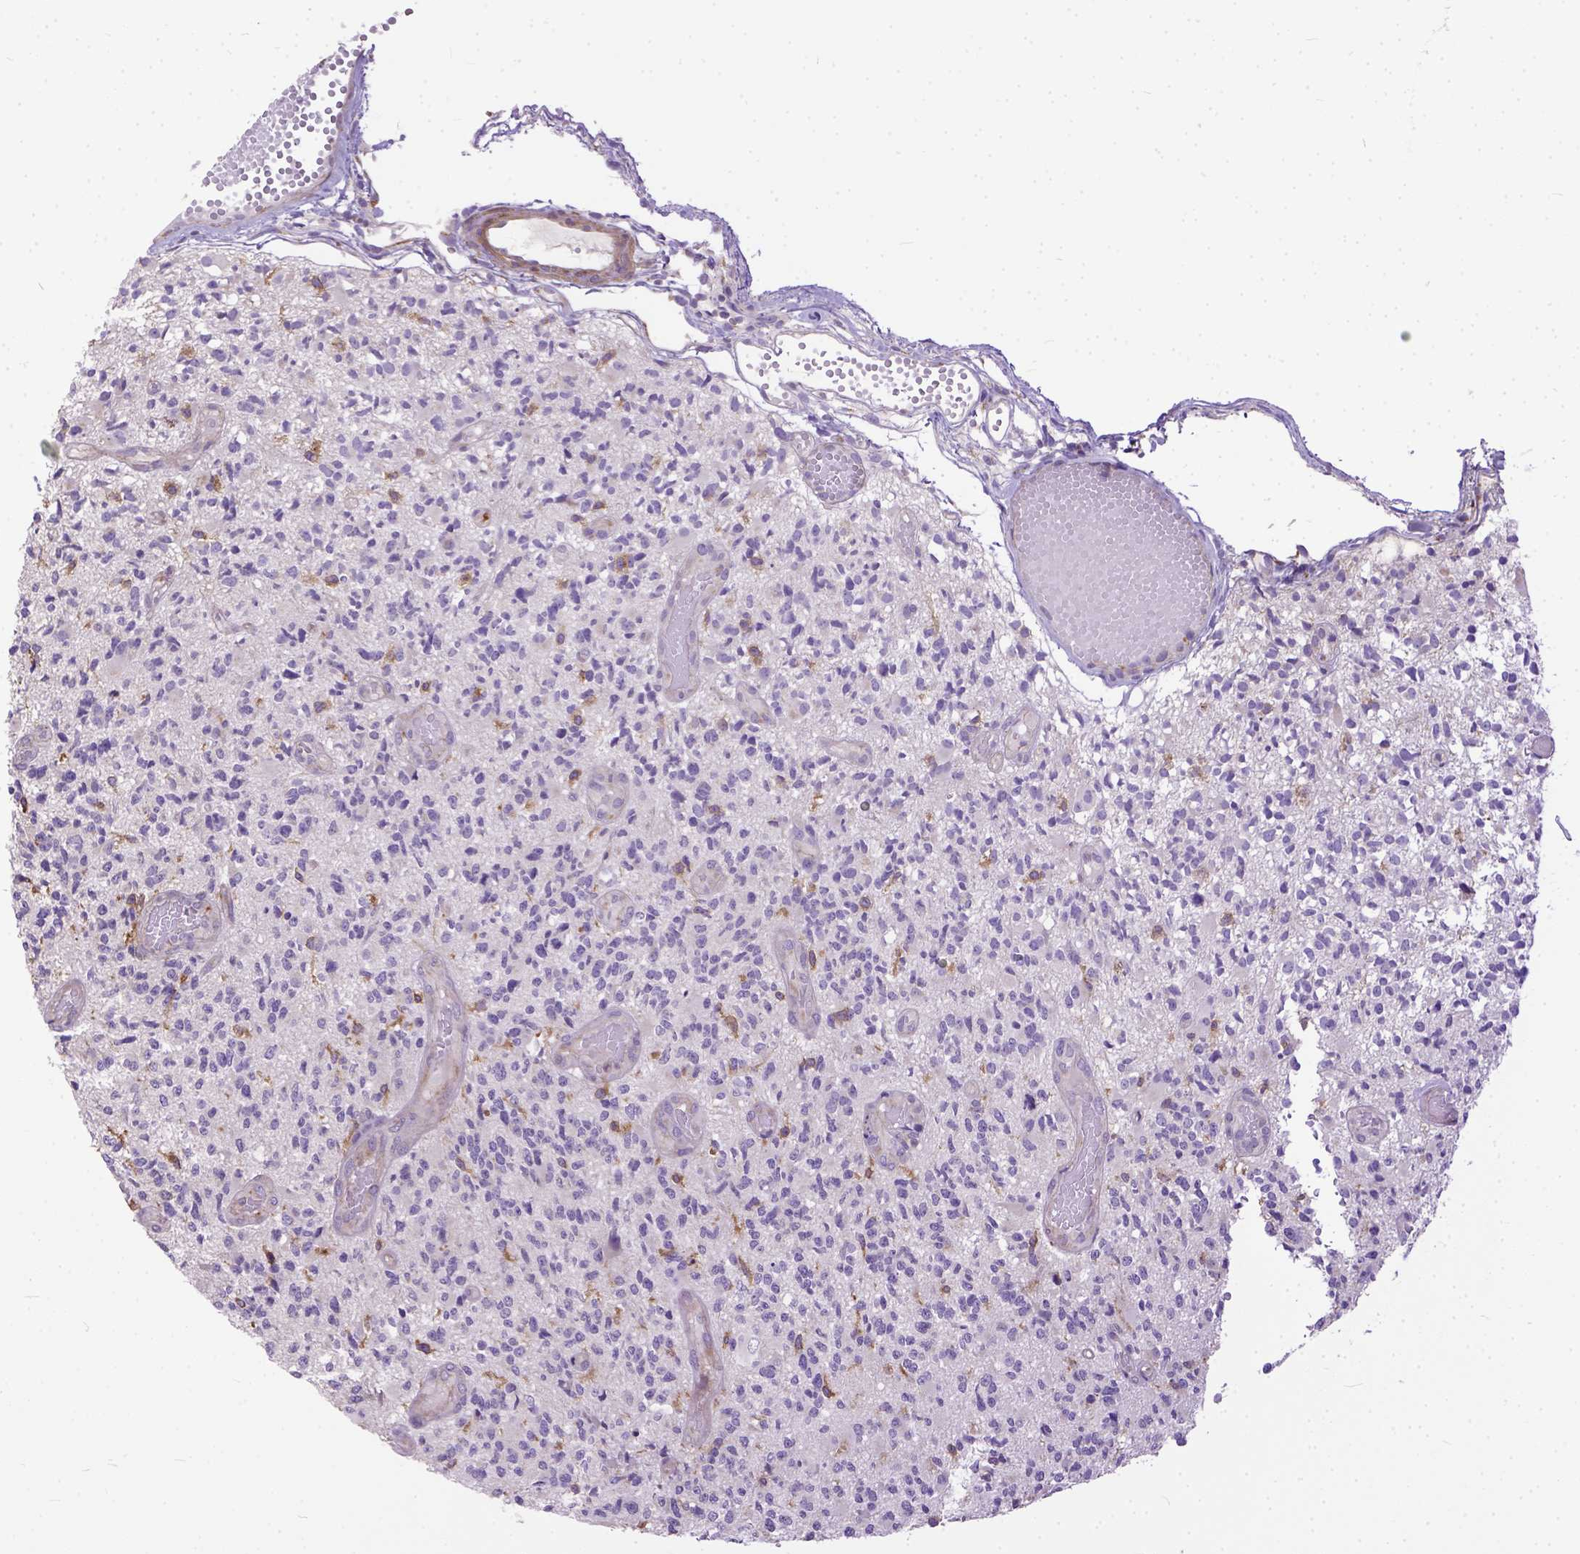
{"staining": {"intensity": "weak", "quantity": "<25%", "location": "cytoplasmic/membranous"}, "tissue": "glioma", "cell_type": "Tumor cells", "image_type": "cancer", "snomed": [{"axis": "morphology", "description": "Glioma, malignant, High grade"}, {"axis": "topography", "description": "Brain"}], "caption": "There is no significant staining in tumor cells of glioma.", "gene": "BANF2", "patient": {"sex": "female", "age": 63}}